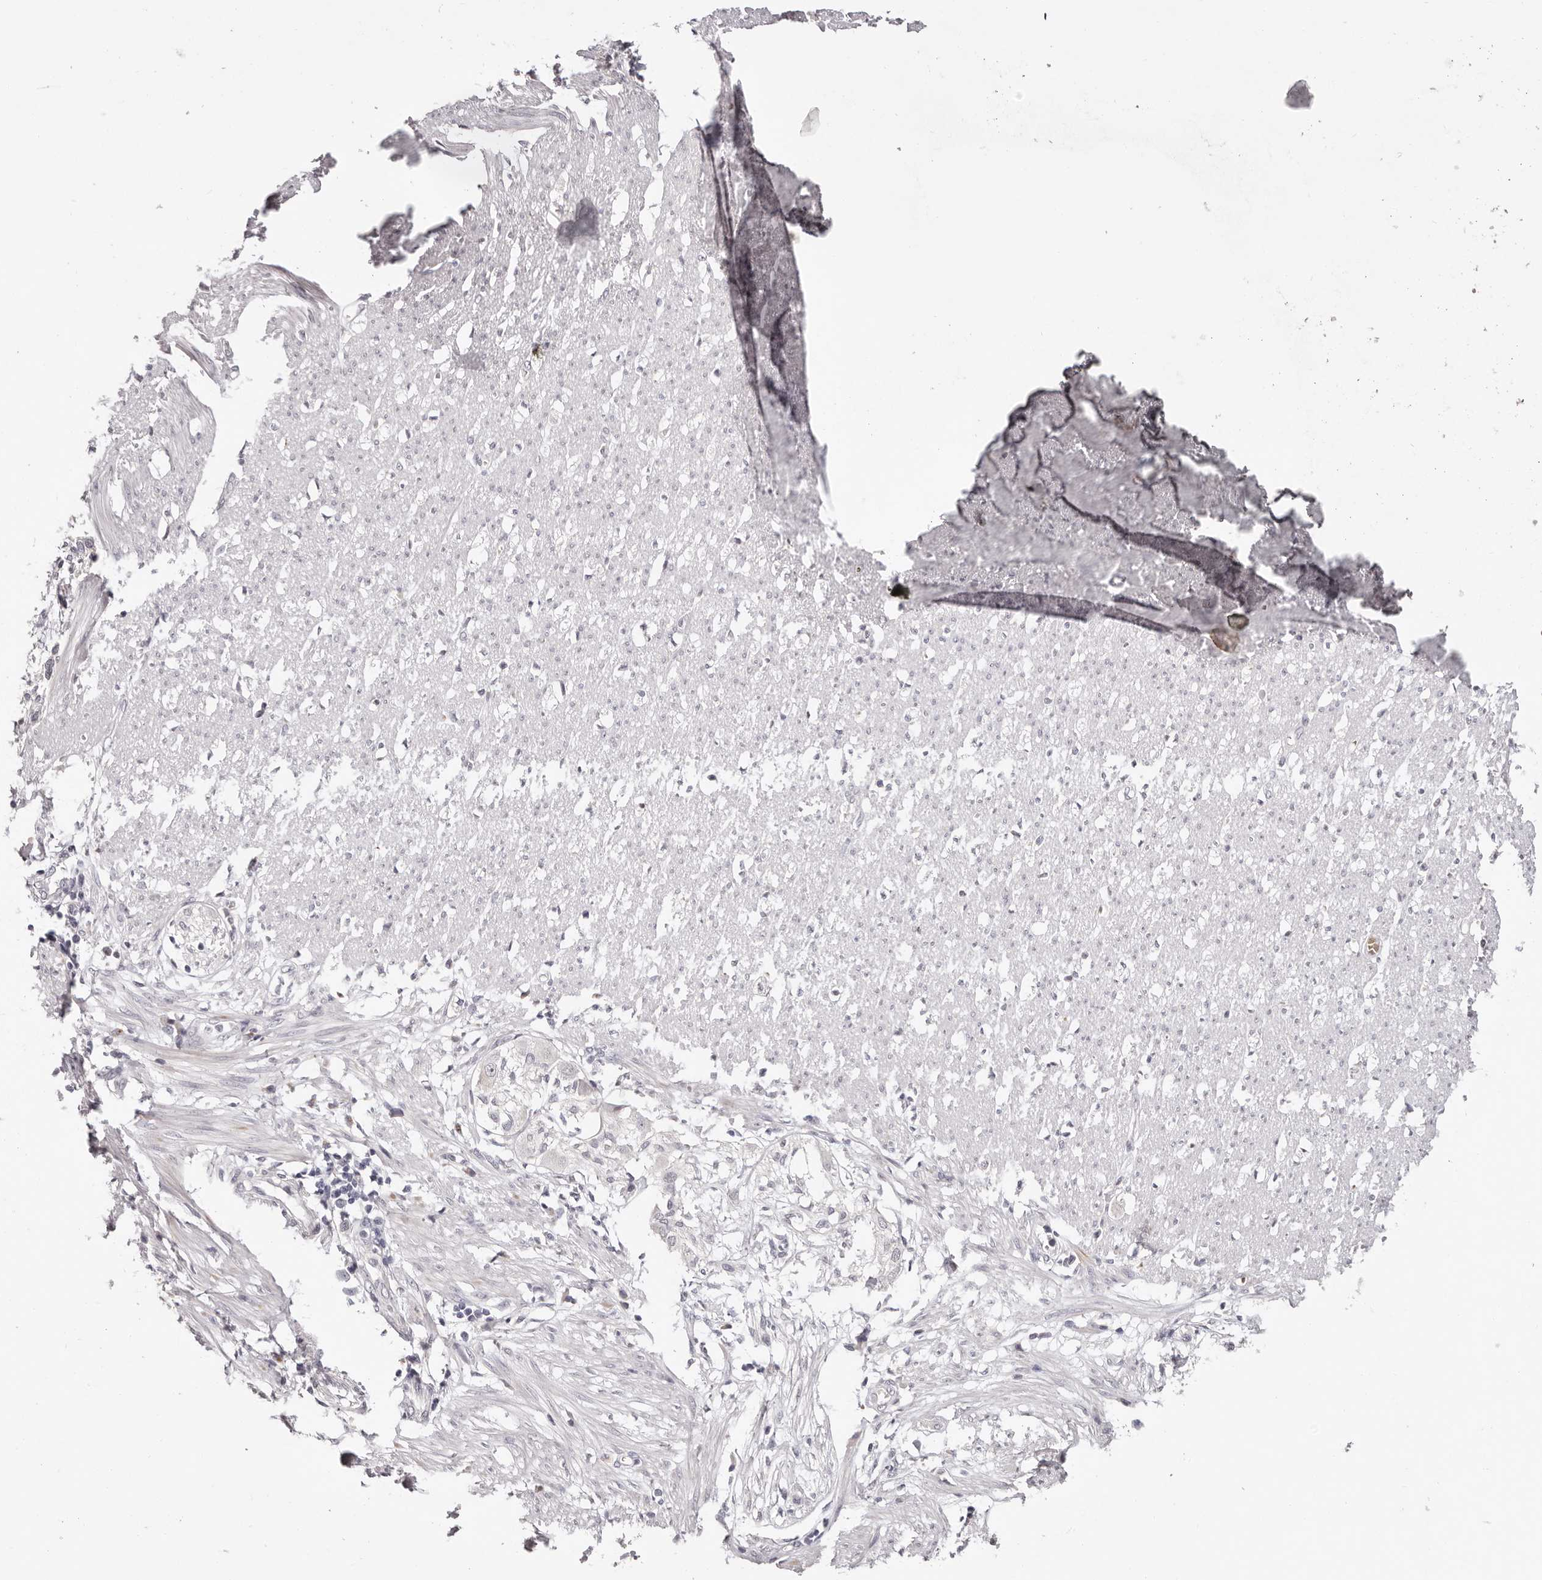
{"staining": {"intensity": "negative", "quantity": "none", "location": "none"}, "tissue": "smooth muscle", "cell_type": "Smooth muscle cells", "image_type": "normal", "snomed": [{"axis": "morphology", "description": "Normal tissue, NOS"}, {"axis": "morphology", "description": "Adenocarcinoma, NOS"}, {"axis": "topography", "description": "Colon"}, {"axis": "topography", "description": "Peripheral nerve tissue"}], "caption": "The micrograph reveals no staining of smooth muscle cells in normal smooth muscle.", "gene": "PCDHB6", "patient": {"sex": "male", "age": 14}}